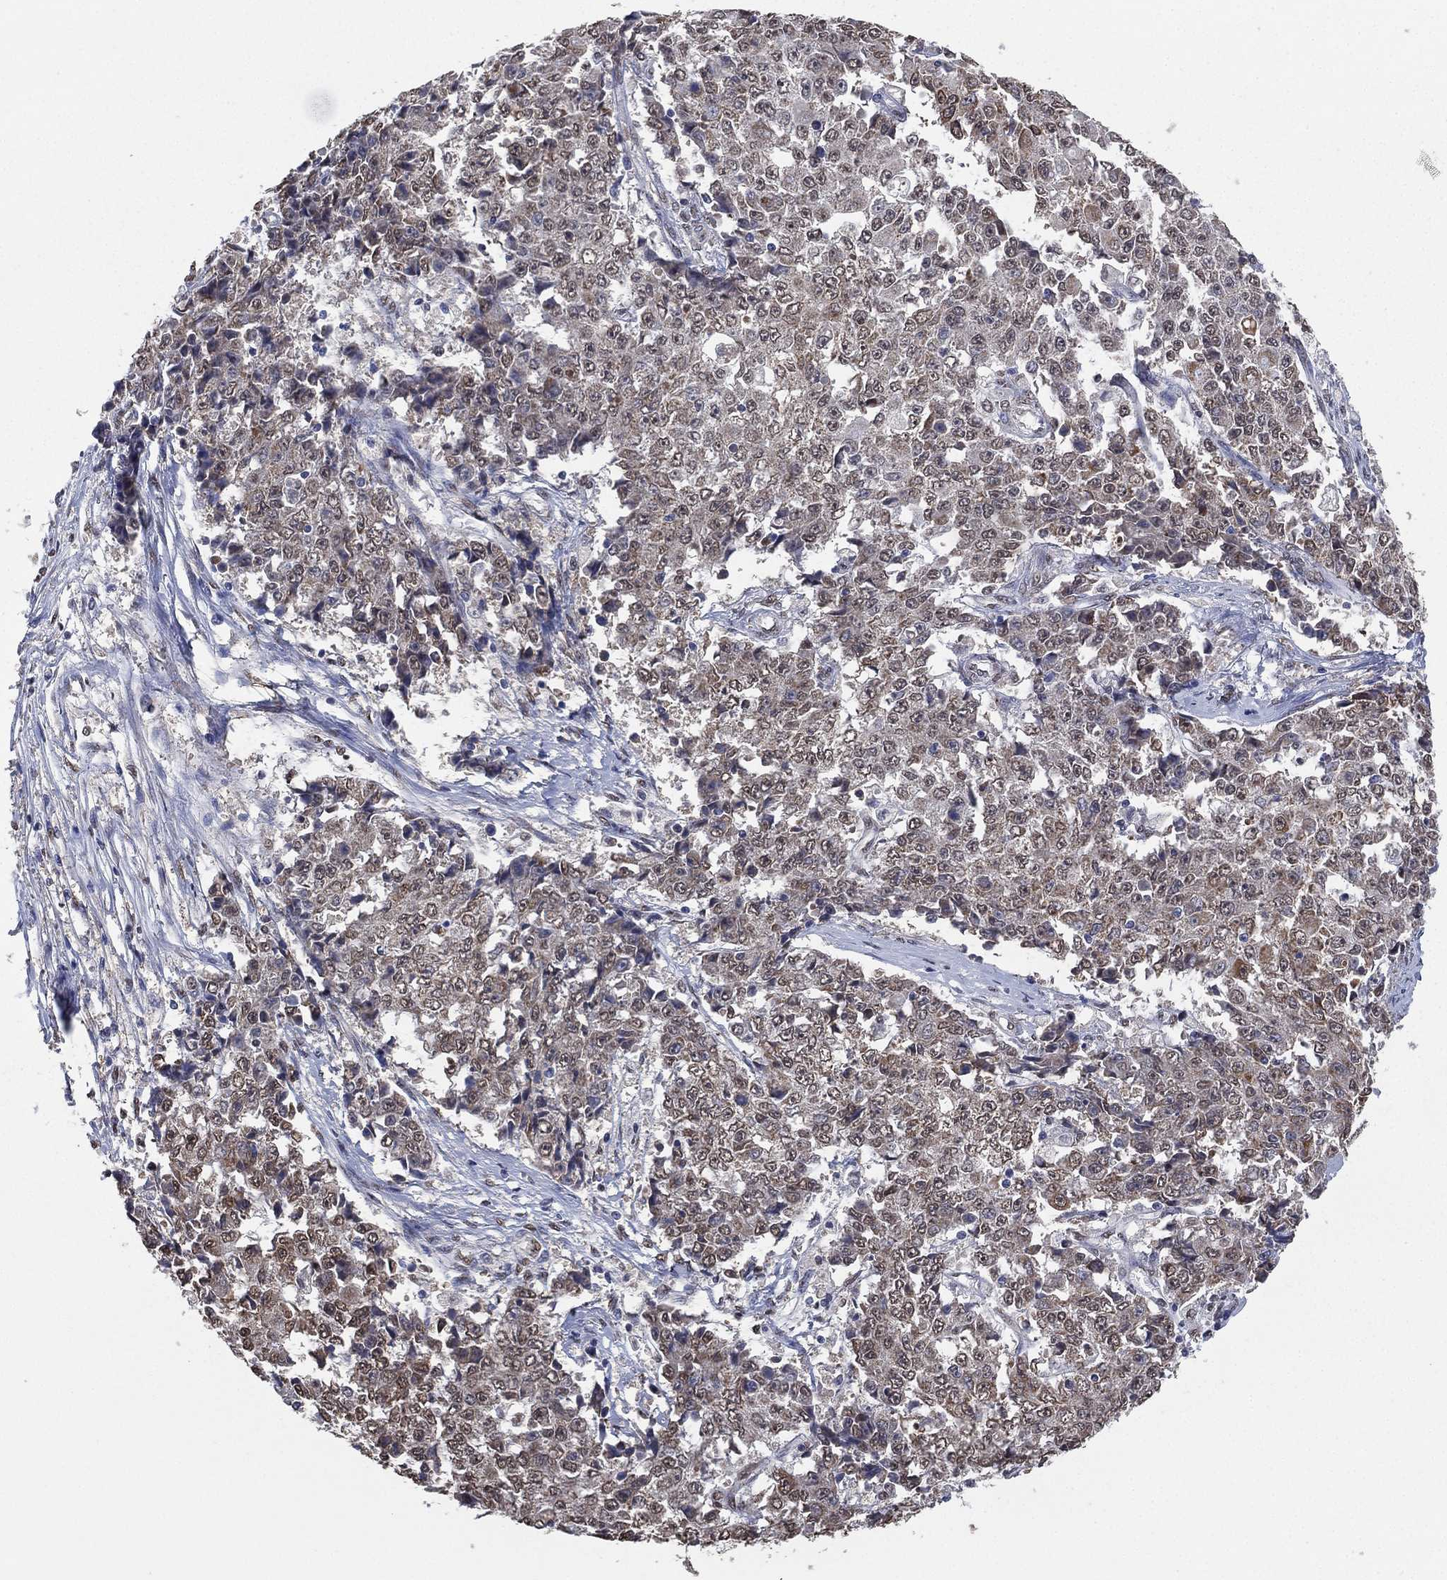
{"staining": {"intensity": "weak", "quantity": "25%-75%", "location": "cytoplasmic/membranous,nuclear"}, "tissue": "ovarian cancer", "cell_type": "Tumor cells", "image_type": "cancer", "snomed": [{"axis": "morphology", "description": "Carcinoma, endometroid"}, {"axis": "topography", "description": "Ovary"}], "caption": "Tumor cells demonstrate low levels of weak cytoplasmic/membranous and nuclear positivity in approximately 25%-75% of cells in ovarian endometroid carcinoma.", "gene": "ALDH7A1", "patient": {"sex": "female", "age": 42}}